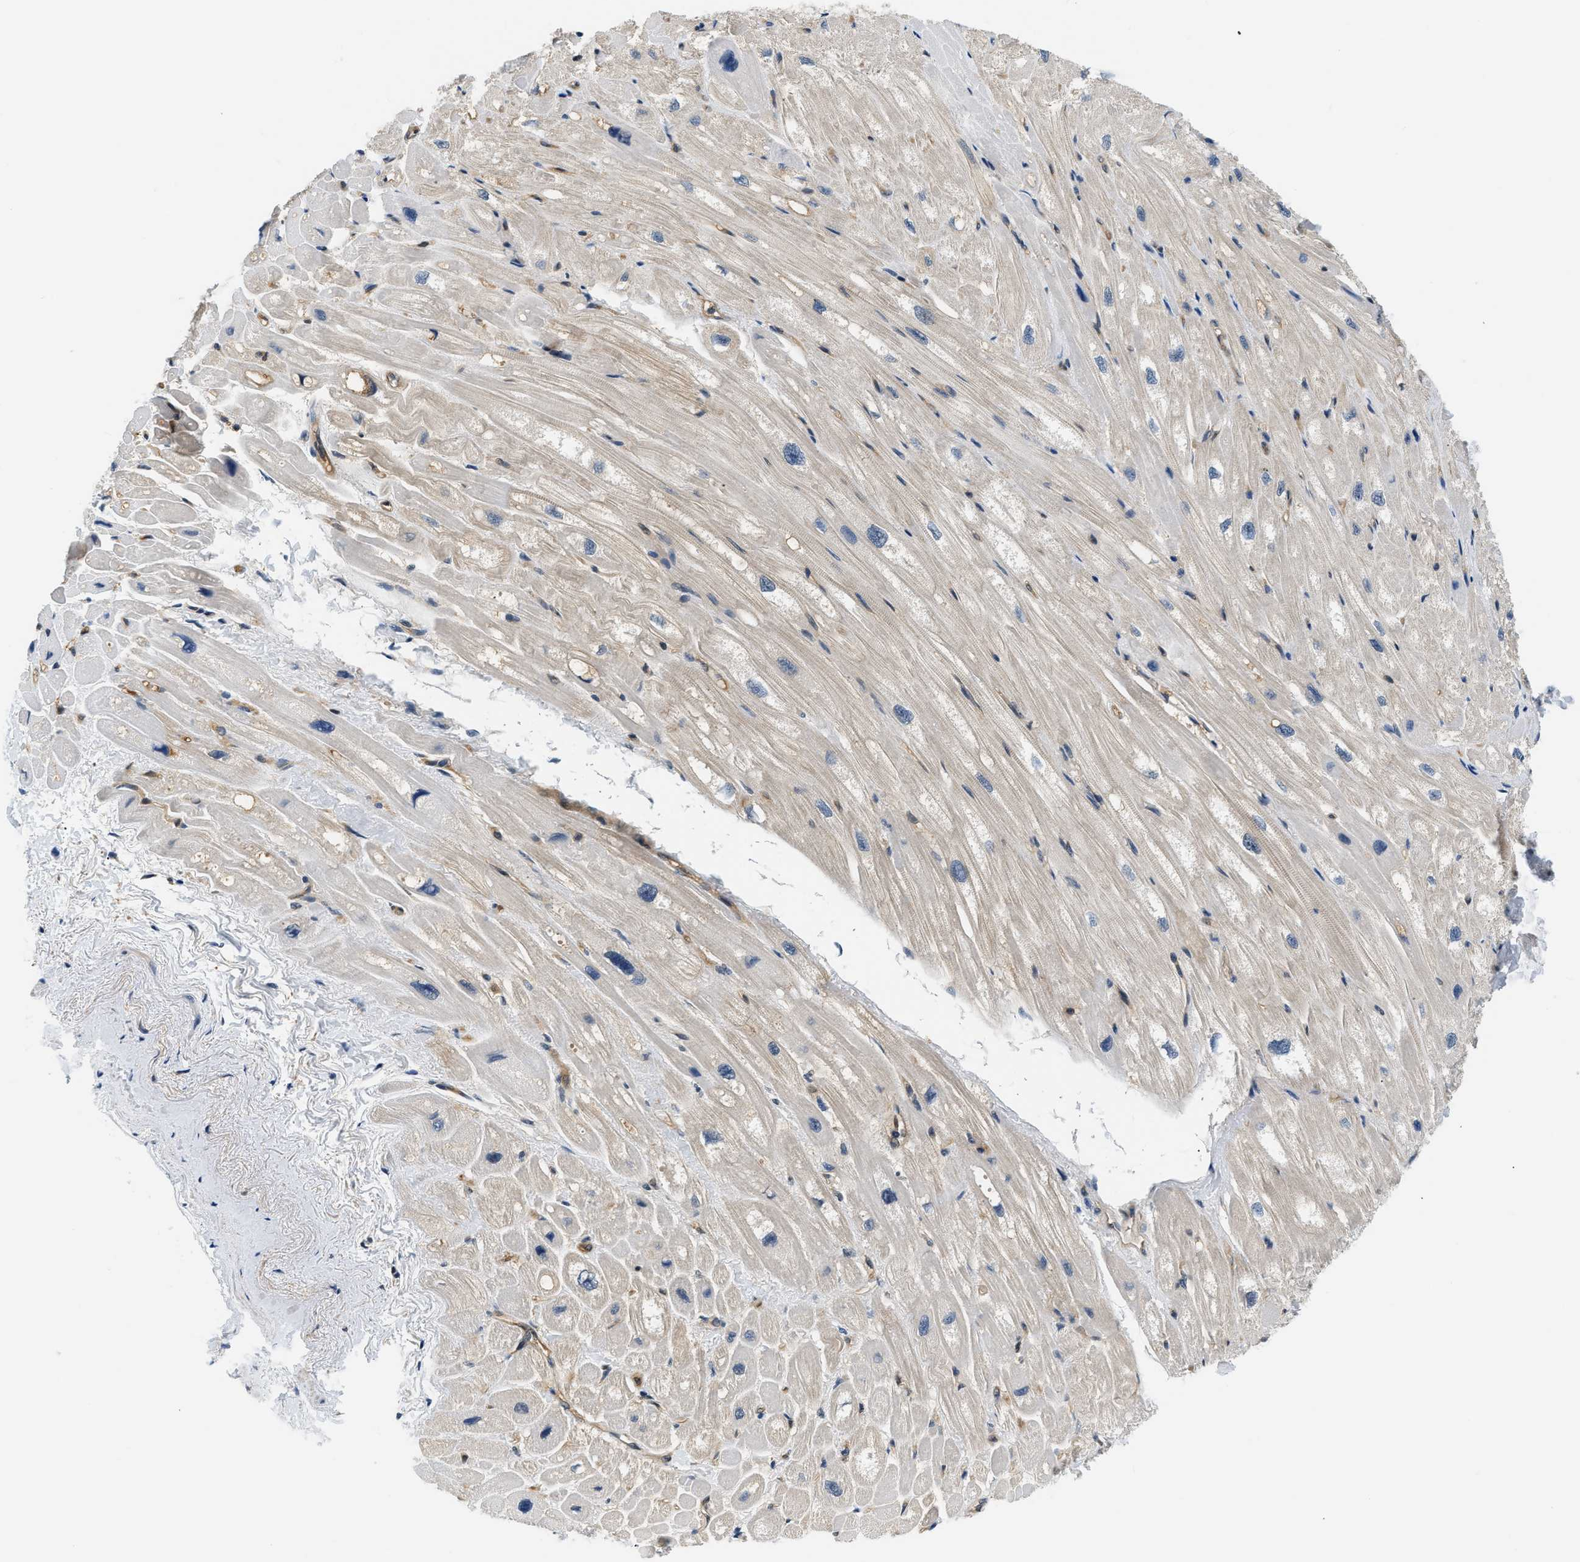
{"staining": {"intensity": "weak", "quantity": "<25%", "location": "cytoplasmic/membranous"}, "tissue": "heart muscle", "cell_type": "Cardiomyocytes", "image_type": "normal", "snomed": [{"axis": "morphology", "description": "Normal tissue, NOS"}, {"axis": "topography", "description": "Heart"}], "caption": "An immunohistochemistry histopathology image of normal heart muscle is shown. There is no staining in cardiomyocytes of heart muscle. (DAB (3,3'-diaminobenzidine) immunohistochemistry with hematoxylin counter stain).", "gene": "EIF4EBP2", "patient": {"sex": "male", "age": 49}}